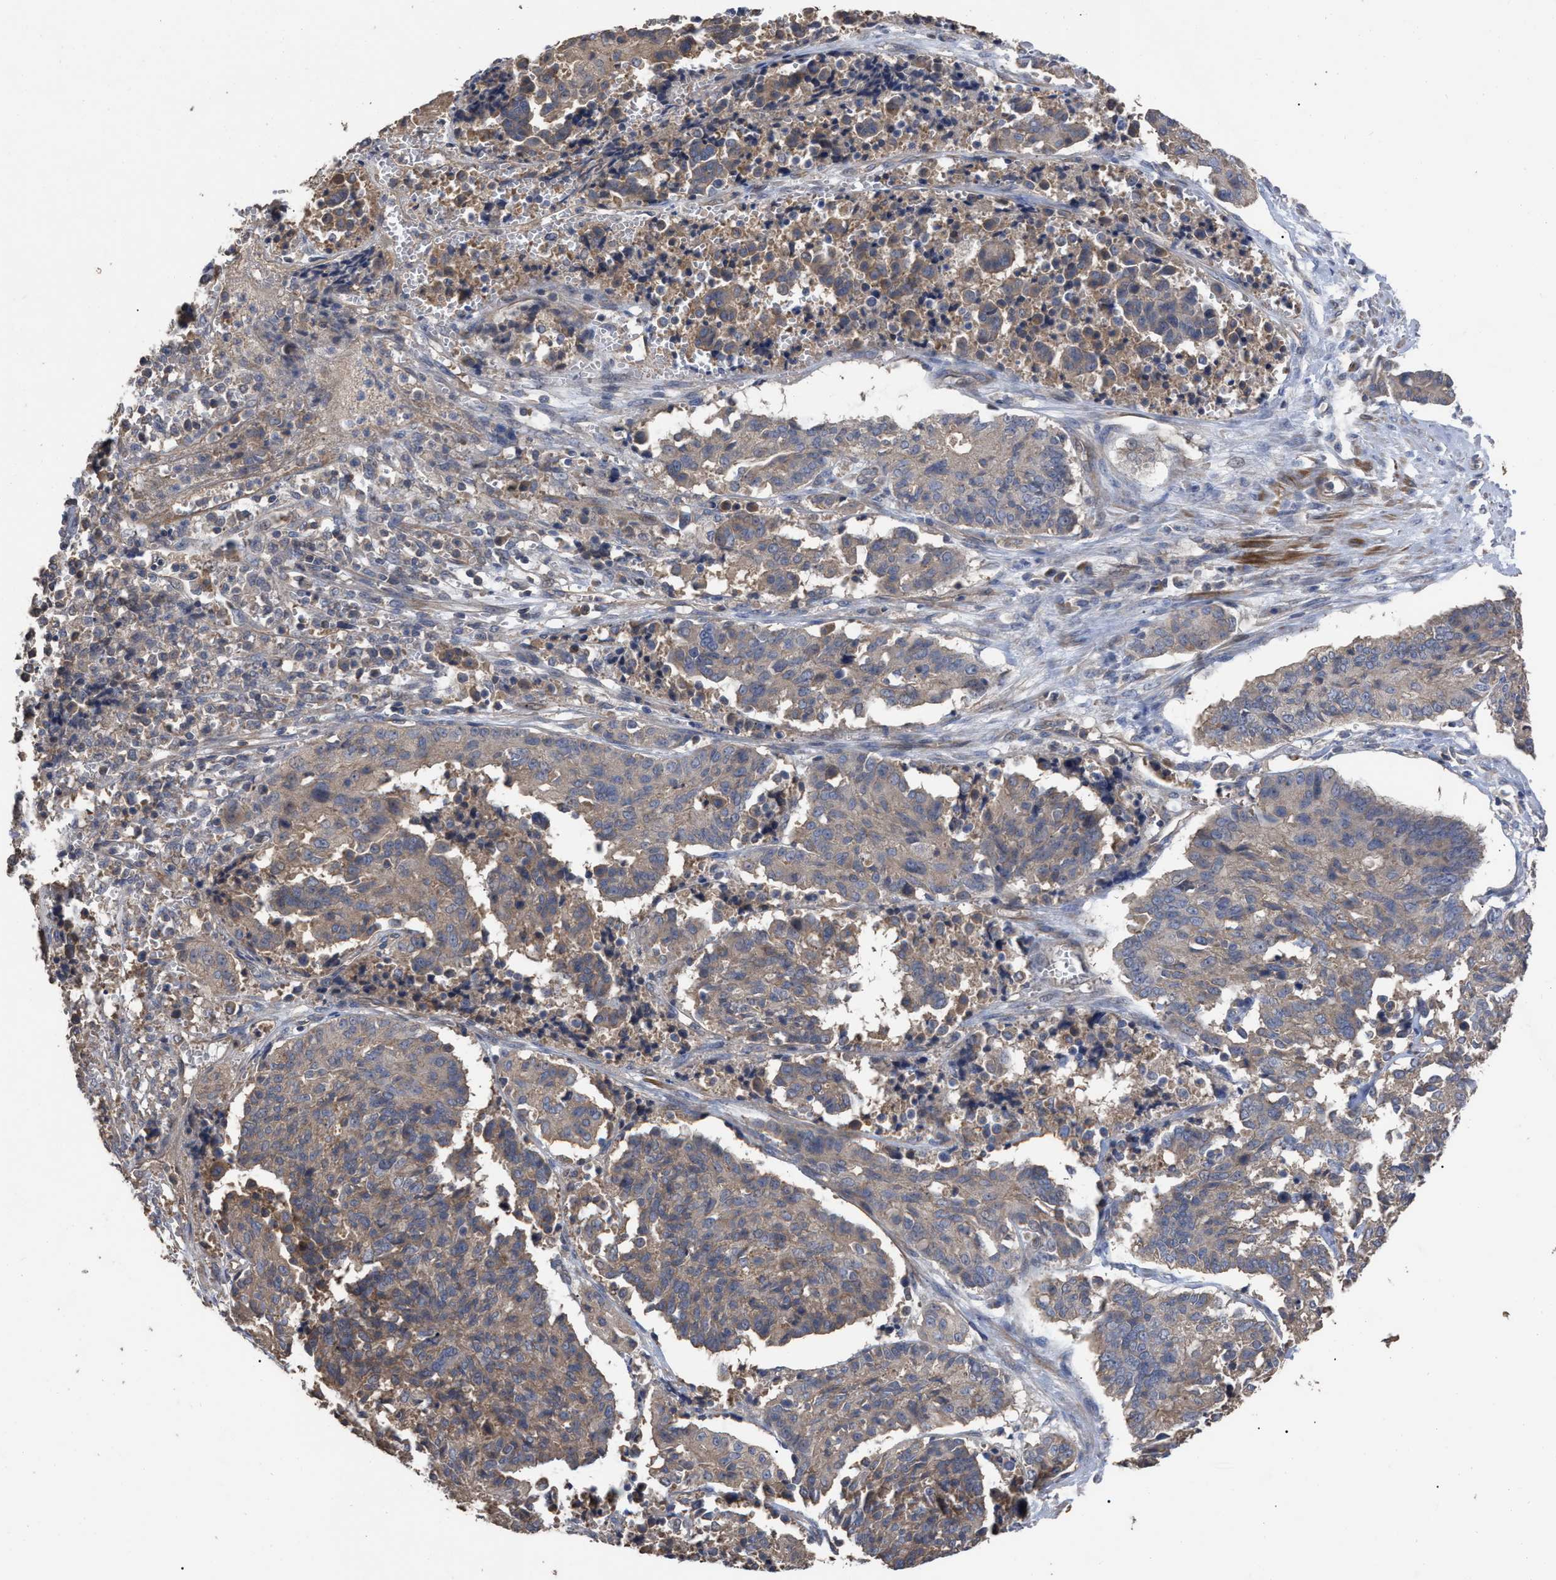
{"staining": {"intensity": "weak", "quantity": ">75%", "location": "cytoplasmic/membranous"}, "tissue": "cervical cancer", "cell_type": "Tumor cells", "image_type": "cancer", "snomed": [{"axis": "morphology", "description": "Squamous cell carcinoma, NOS"}, {"axis": "topography", "description": "Cervix"}], "caption": "DAB immunohistochemical staining of cervical squamous cell carcinoma exhibits weak cytoplasmic/membranous protein staining in approximately >75% of tumor cells.", "gene": "BTN2A1", "patient": {"sex": "female", "age": 35}}